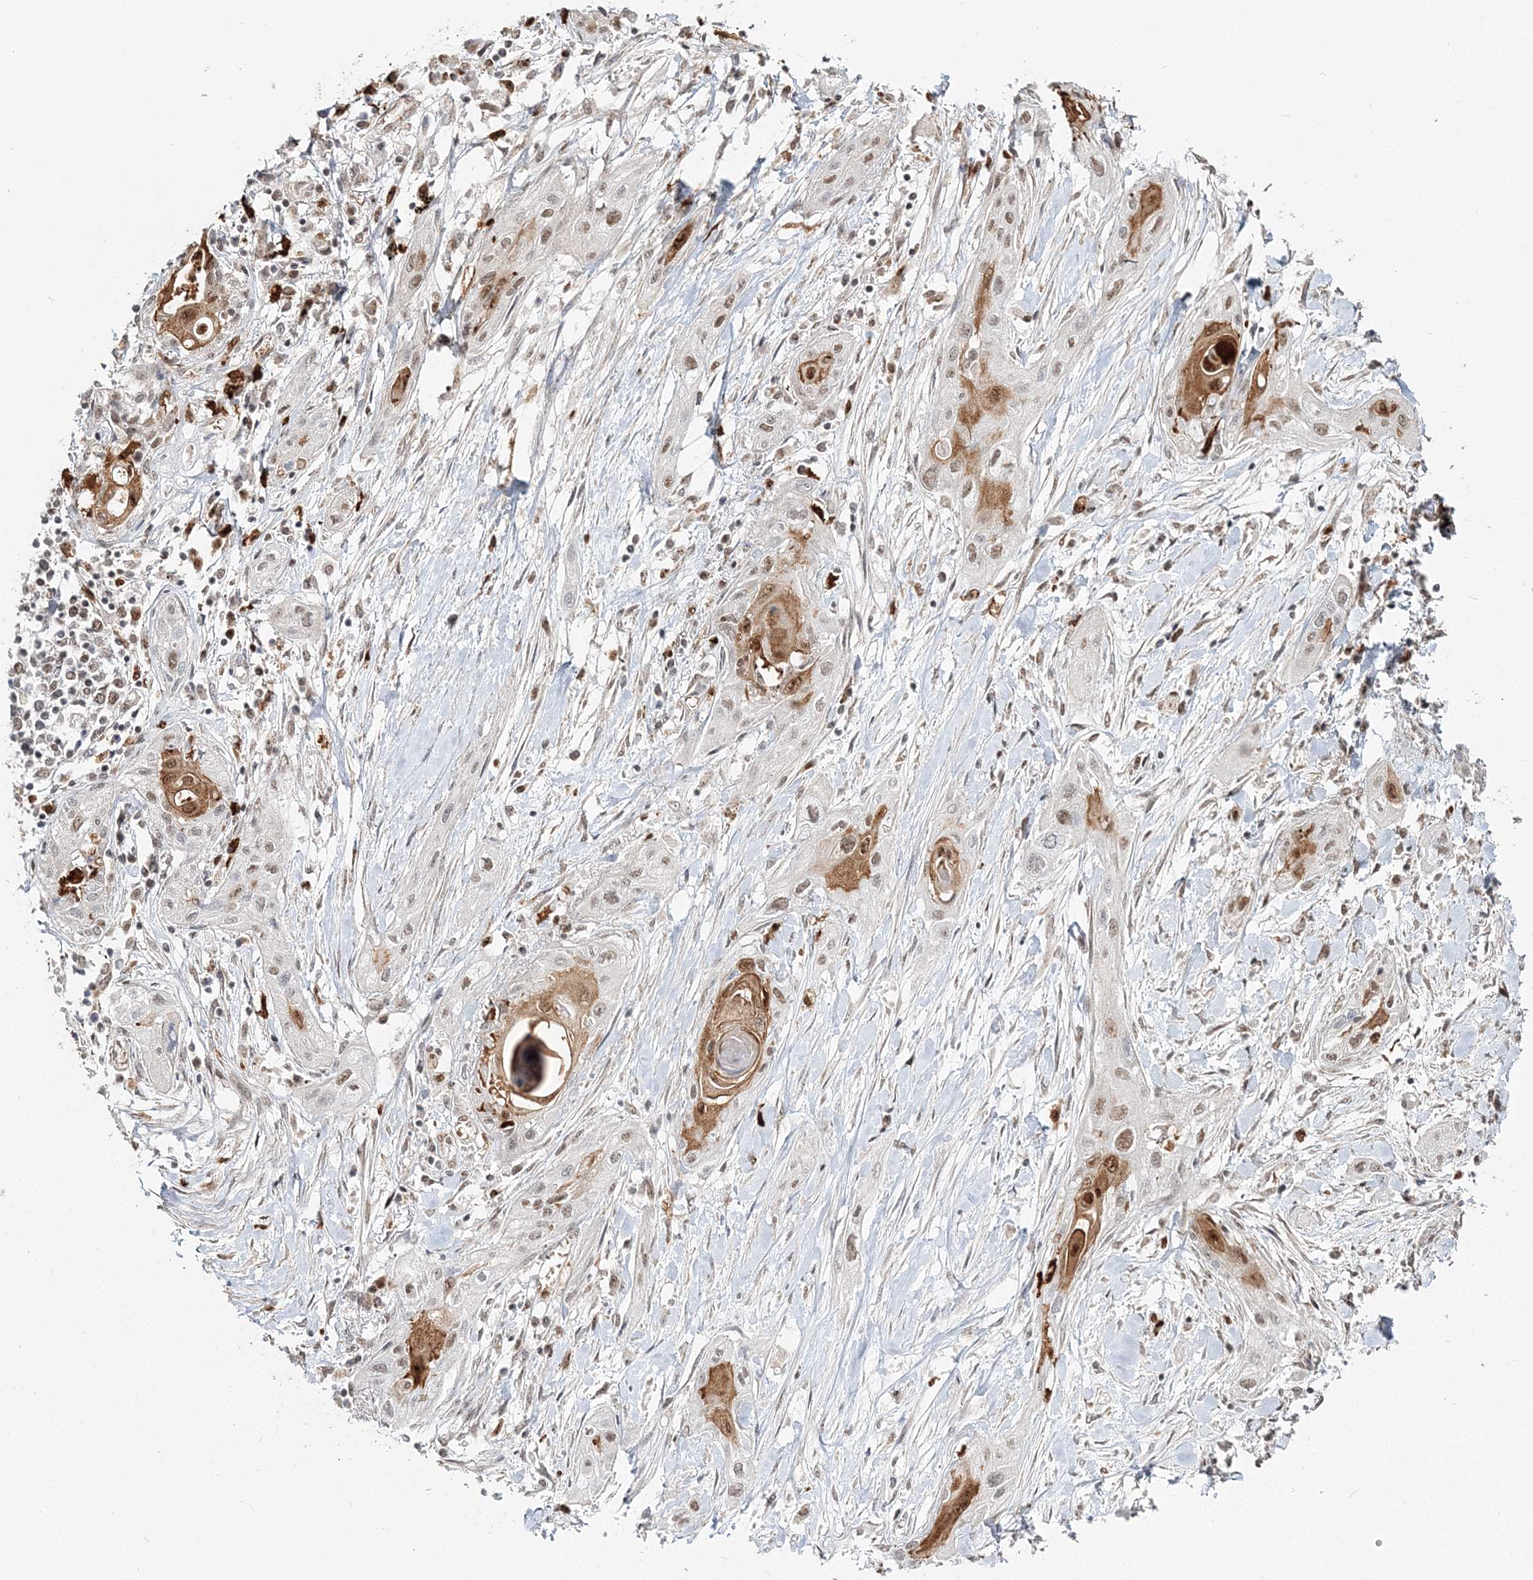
{"staining": {"intensity": "moderate", "quantity": ">75%", "location": "cytoplasmic/membranous,nuclear"}, "tissue": "lung cancer", "cell_type": "Tumor cells", "image_type": "cancer", "snomed": [{"axis": "morphology", "description": "Squamous cell carcinoma, NOS"}, {"axis": "topography", "description": "Lung"}], "caption": "Lung squamous cell carcinoma stained for a protein (brown) shows moderate cytoplasmic/membranous and nuclear positive expression in about >75% of tumor cells.", "gene": "QRICH1", "patient": {"sex": "female", "age": 47}}